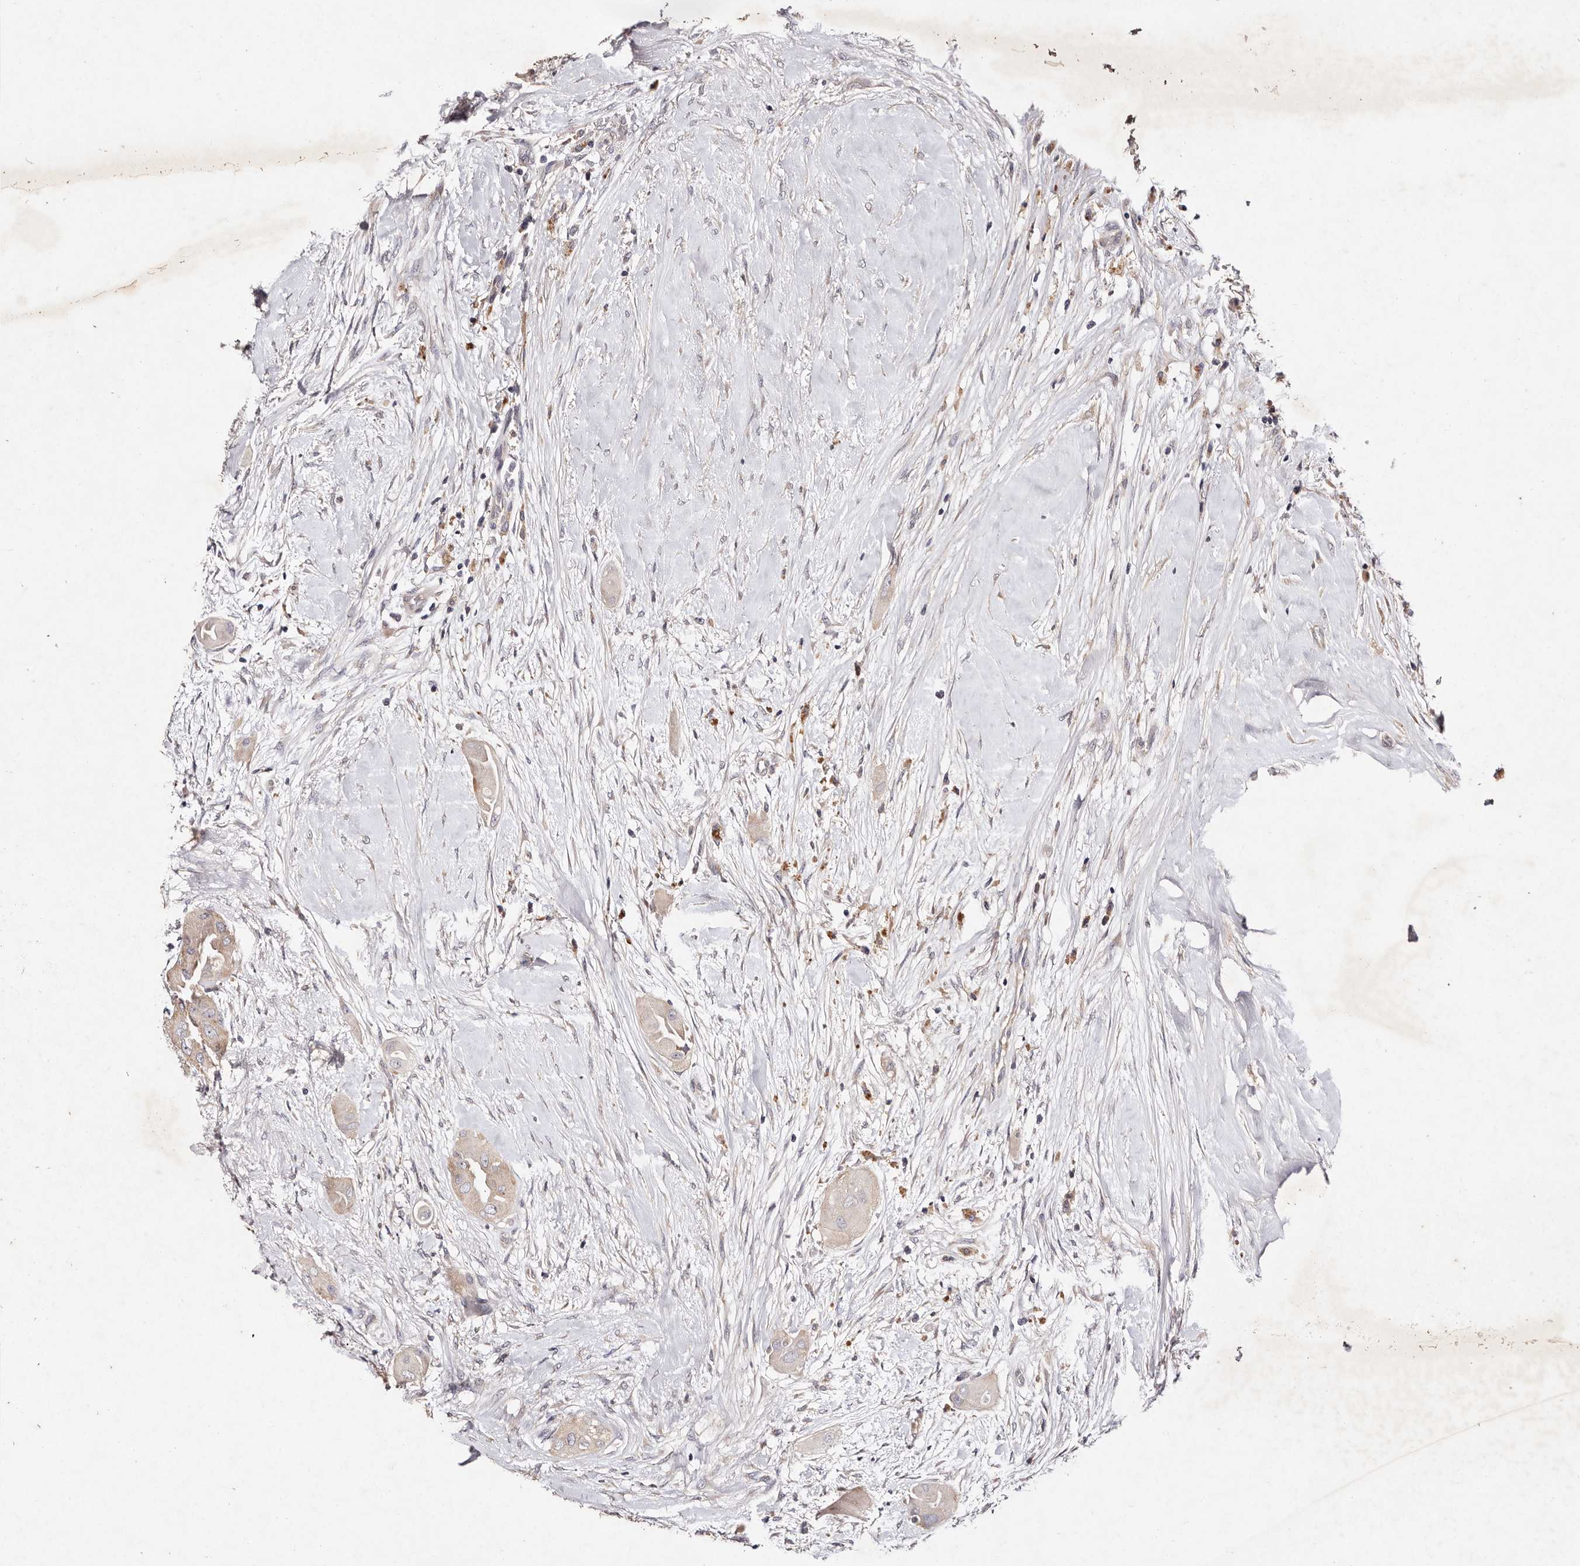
{"staining": {"intensity": "weak", "quantity": ">75%", "location": "cytoplasmic/membranous"}, "tissue": "thyroid cancer", "cell_type": "Tumor cells", "image_type": "cancer", "snomed": [{"axis": "morphology", "description": "Papillary adenocarcinoma, NOS"}, {"axis": "topography", "description": "Thyroid gland"}], "caption": "Thyroid cancer (papillary adenocarcinoma) was stained to show a protein in brown. There is low levels of weak cytoplasmic/membranous positivity in approximately >75% of tumor cells. Nuclei are stained in blue.", "gene": "TSC2", "patient": {"sex": "female", "age": 59}}